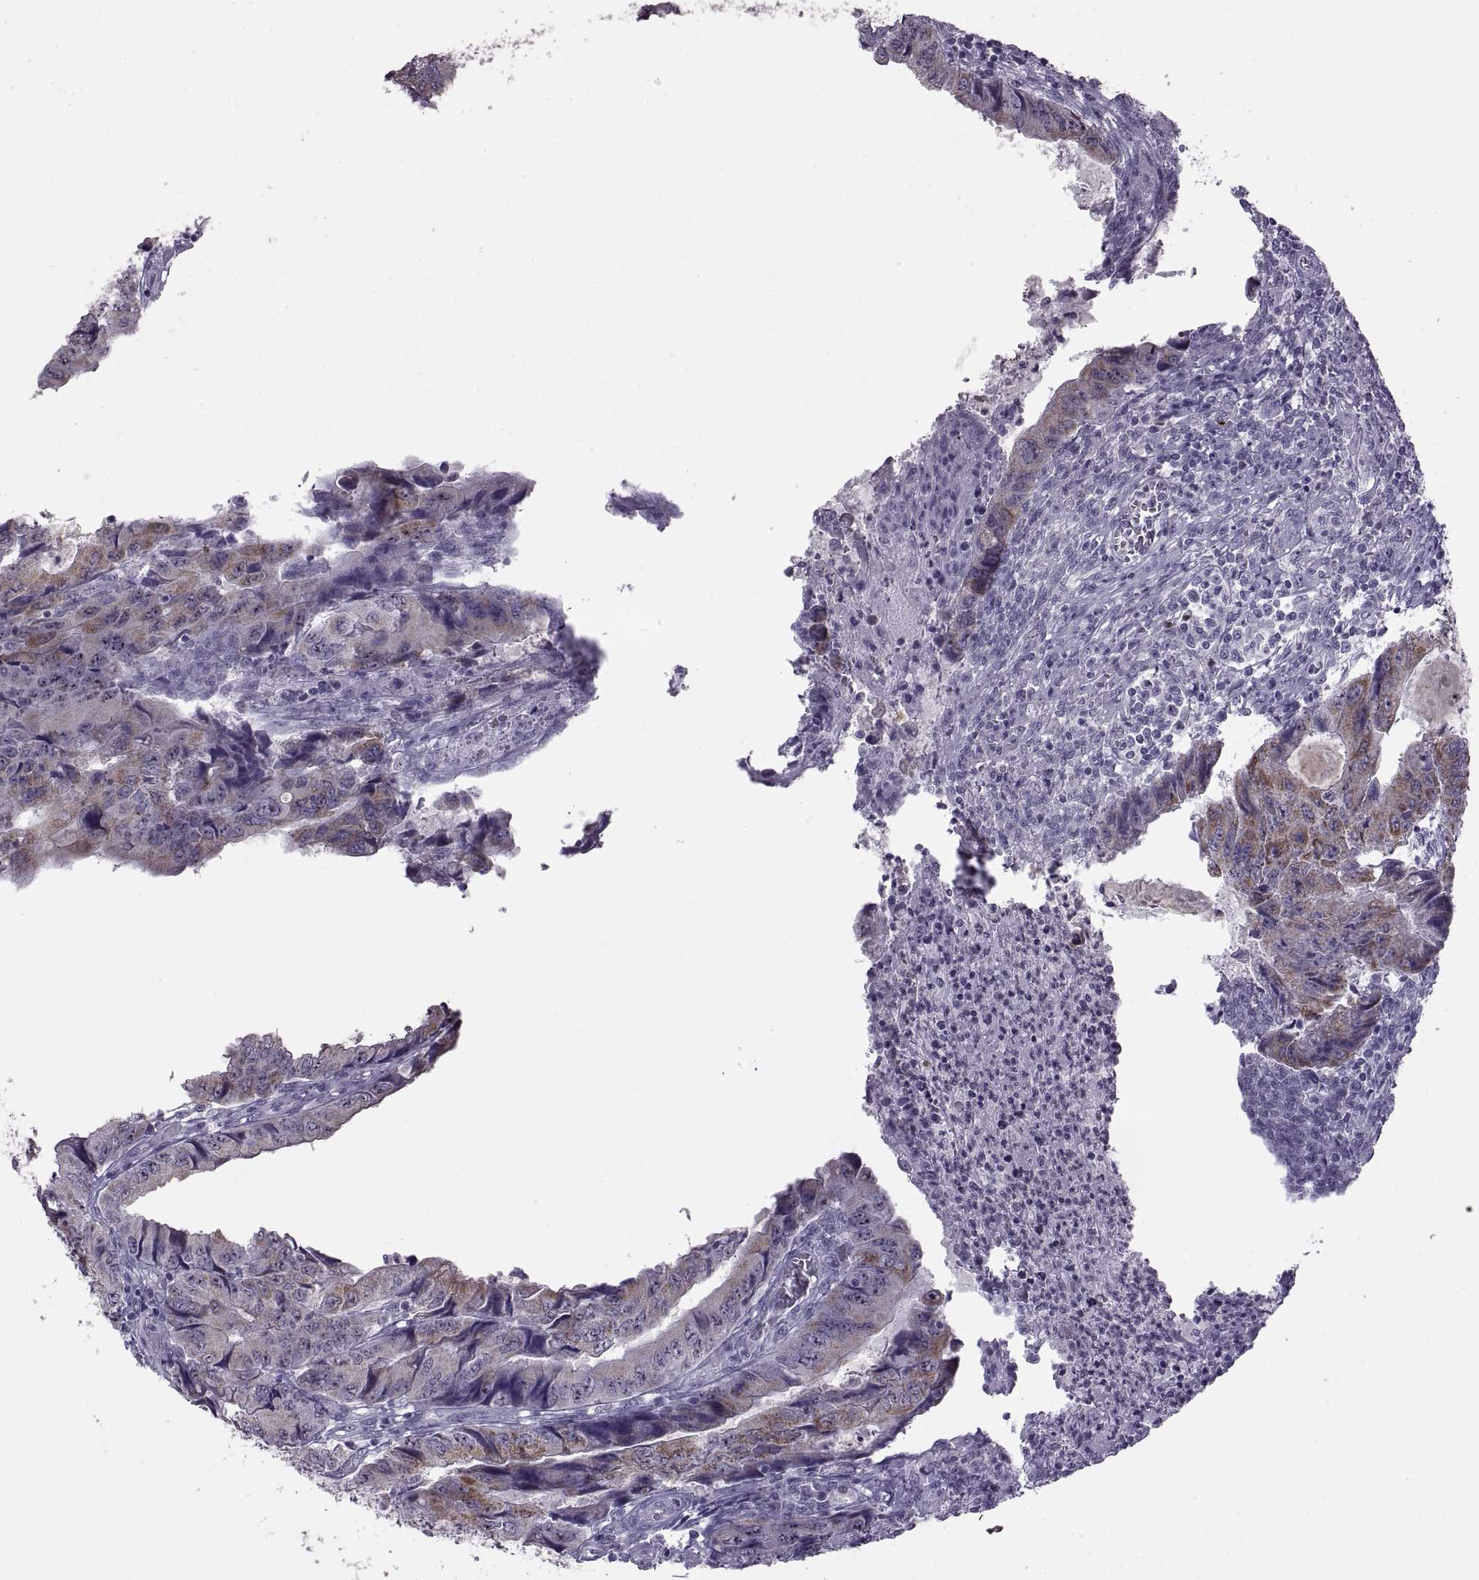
{"staining": {"intensity": "moderate", "quantity": "25%-75%", "location": "cytoplasmic/membranous"}, "tissue": "colorectal cancer", "cell_type": "Tumor cells", "image_type": "cancer", "snomed": [{"axis": "morphology", "description": "Adenocarcinoma, NOS"}, {"axis": "topography", "description": "Colon"}], "caption": "A high-resolution image shows immunohistochemistry (IHC) staining of adenocarcinoma (colorectal), which shows moderate cytoplasmic/membranous positivity in about 25%-75% of tumor cells. Using DAB (brown) and hematoxylin (blue) stains, captured at high magnification using brightfield microscopy.", "gene": "ASIC2", "patient": {"sex": "male", "age": 53}}